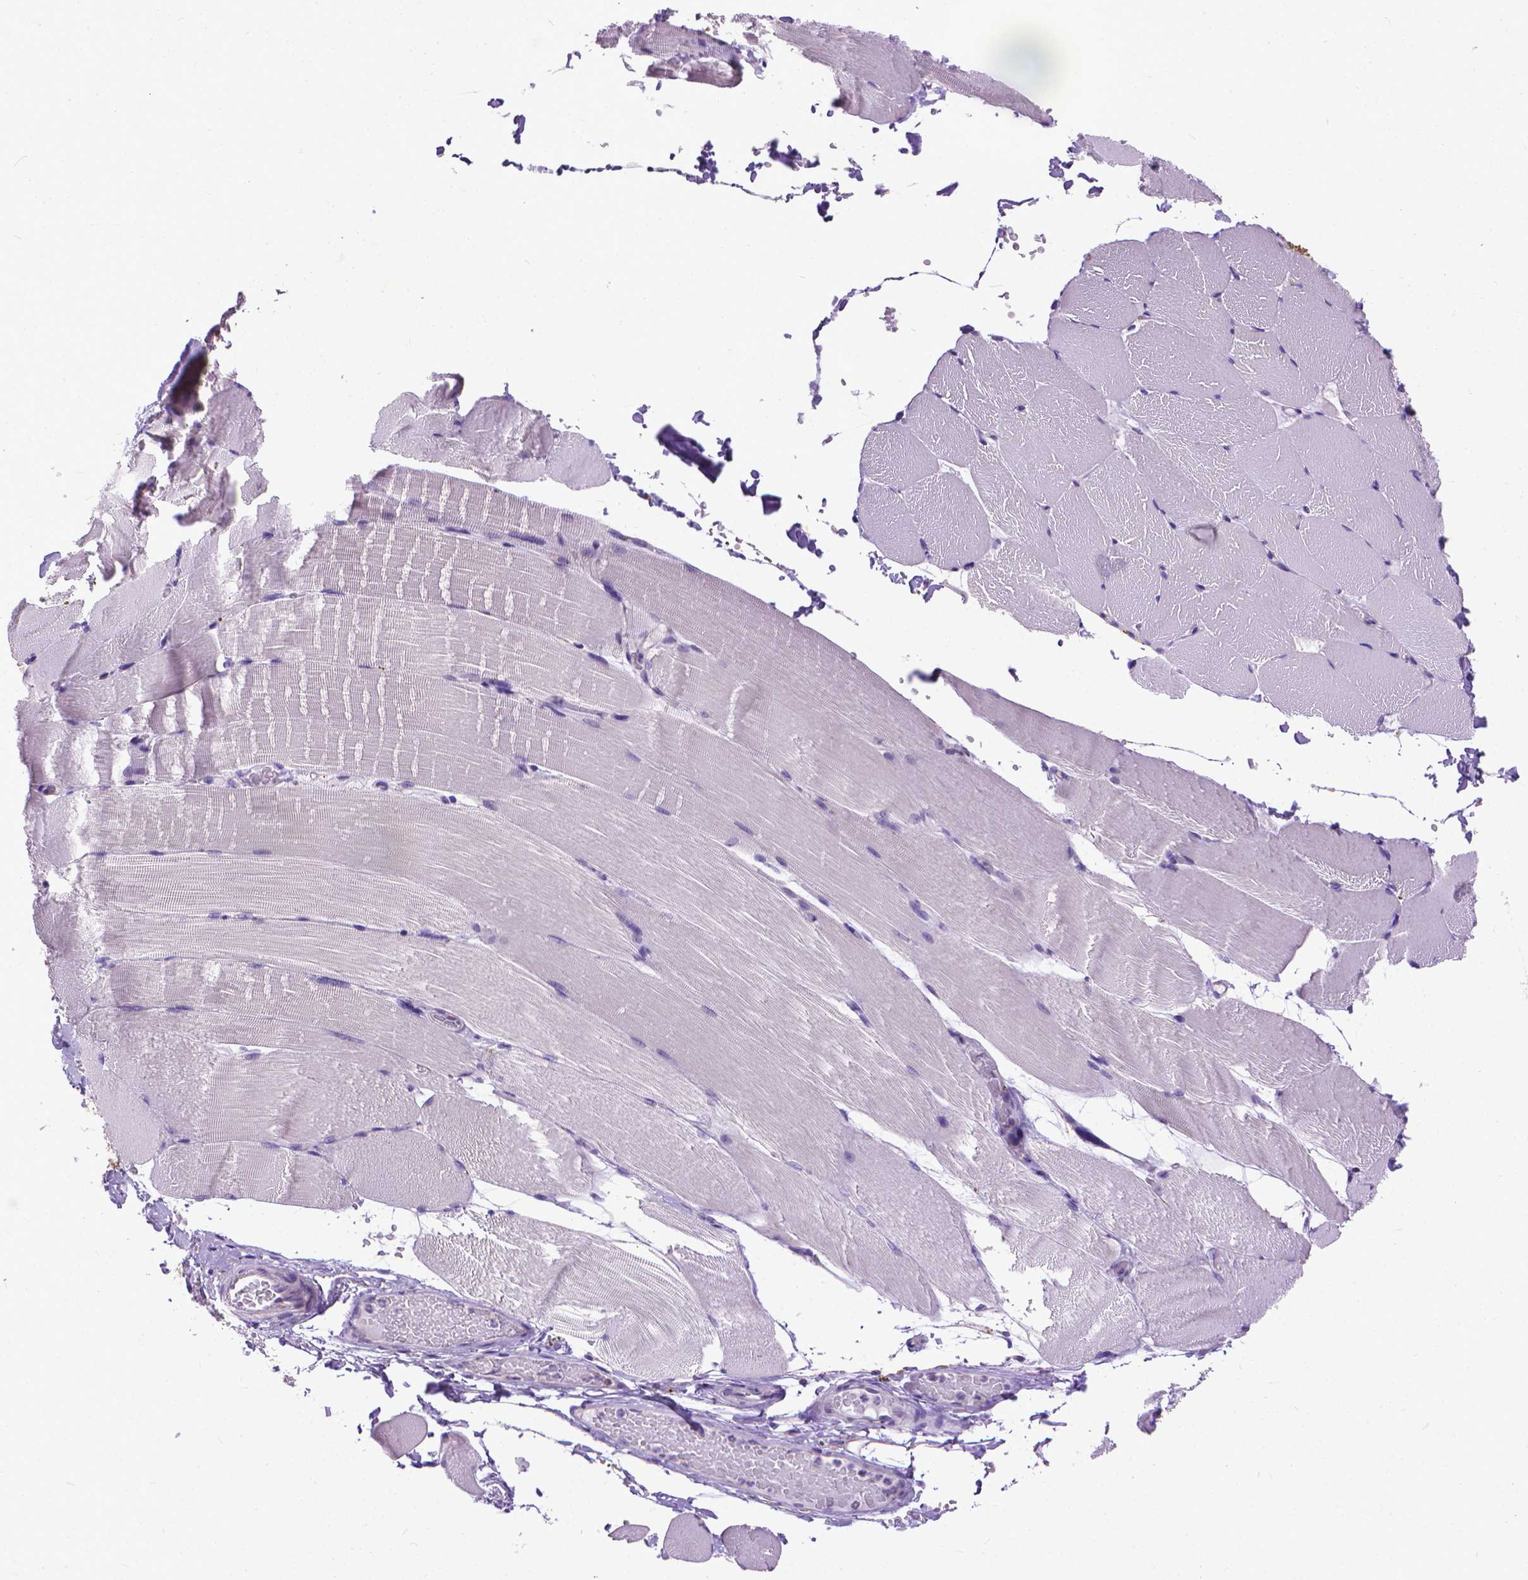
{"staining": {"intensity": "negative", "quantity": "none", "location": "none"}, "tissue": "skeletal muscle", "cell_type": "Myocytes", "image_type": "normal", "snomed": [{"axis": "morphology", "description": "Normal tissue, NOS"}, {"axis": "topography", "description": "Skeletal muscle"}], "caption": "Immunohistochemistry (IHC) image of normal skeletal muscle: skeletal muscle stained with DAB (3,3'-diaminobenzidine) displays no significant protein staining in myocytes. Brightfield microscopy of immunohistochemistry (IHC) stained with DAB (brown) and hematoxylin (blue), captured at high magnification.", "gene": "SYN1", "patient": {"sex": "female", "age": 37}}